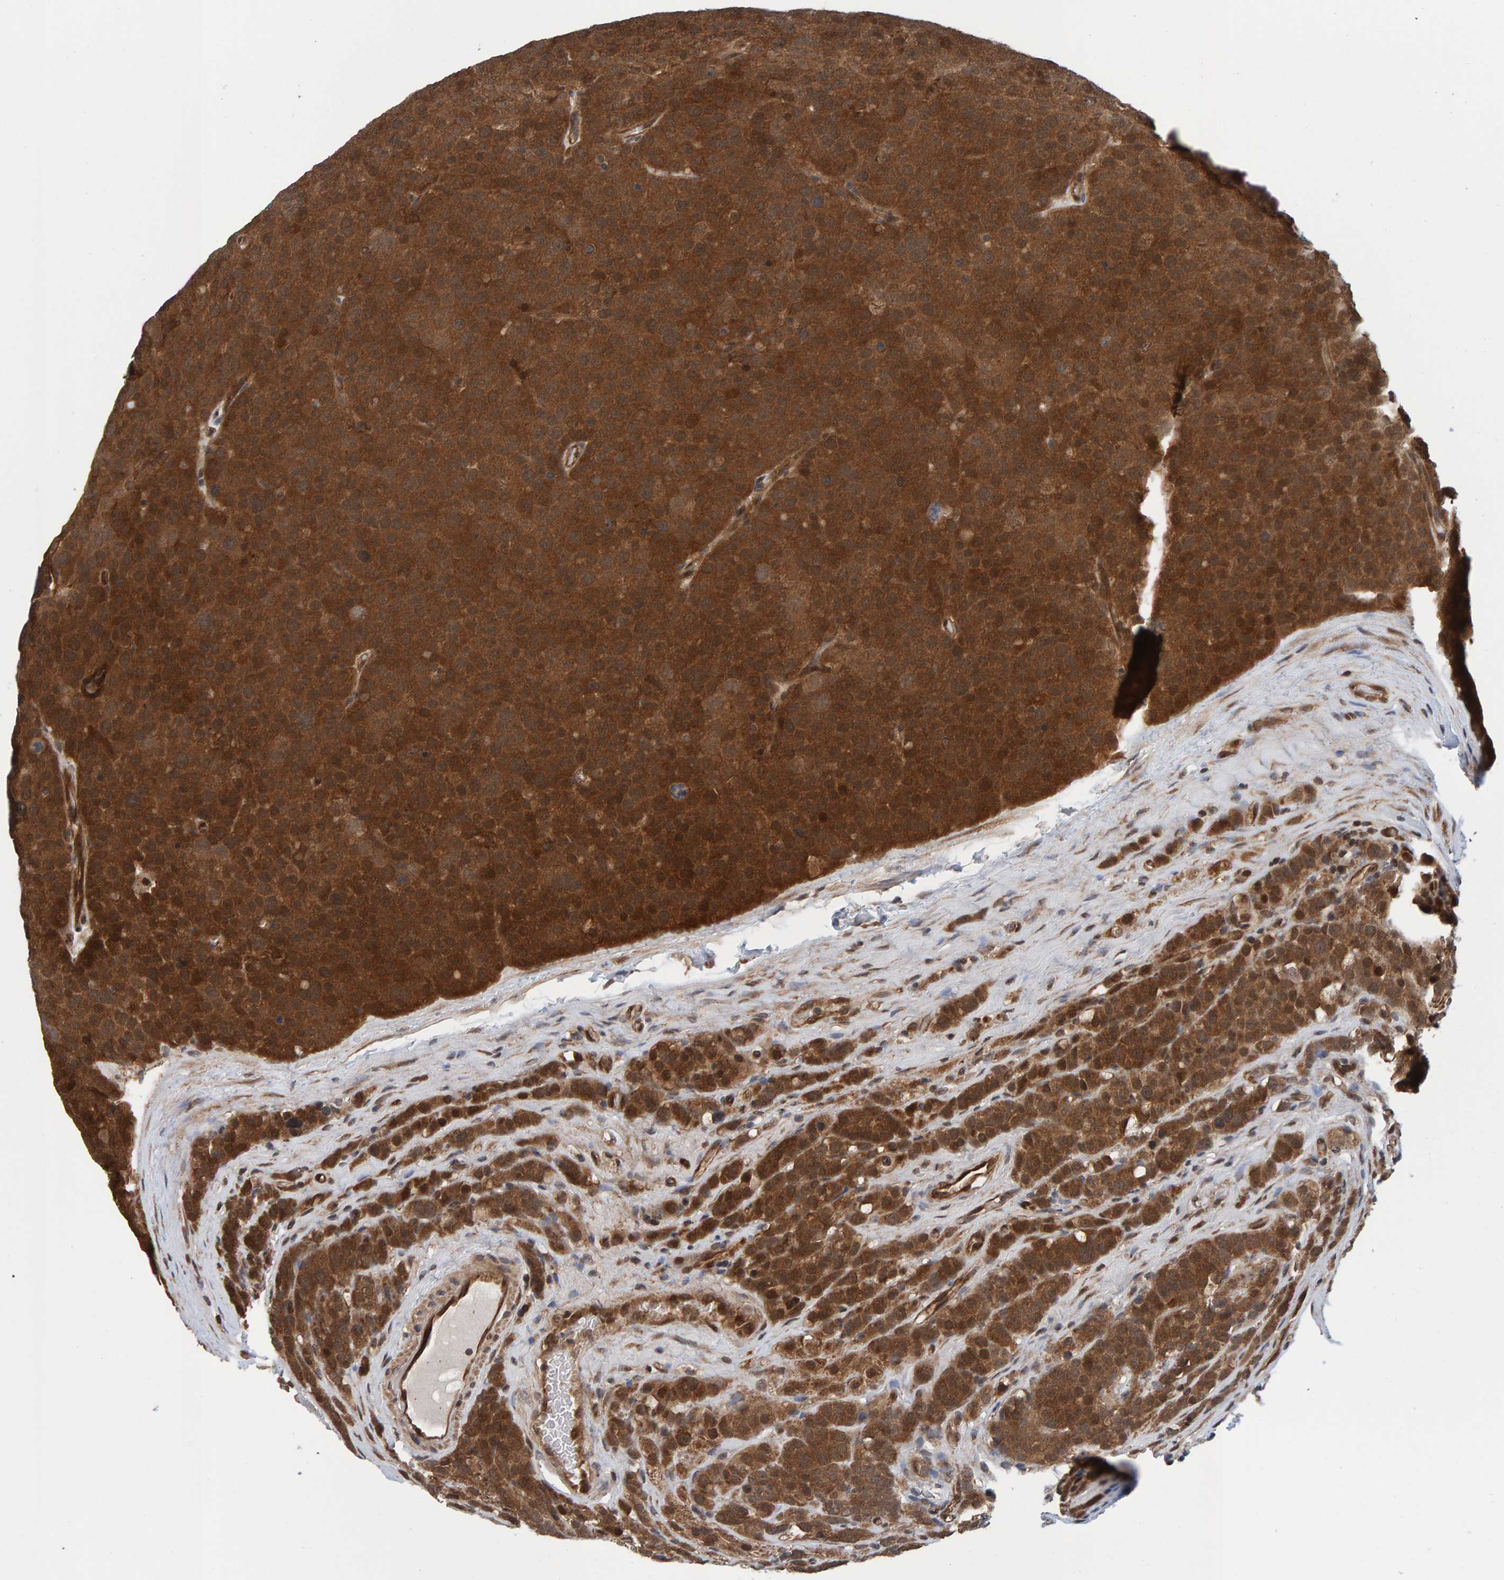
{"staining": {"intensity": "strong", "quantity": ">75%", "location": "cytoplasmic/membranous"}, "tissue": "testis cancer", "cell_type": "Tumor cells", "image_type": "cancer", "snomed": [{"axis": "morphology", "description": "Seminoma, NOS"}, {"axis": "topography", "description": "Testis"}], "caption": "Brown immunohistochemical staining in seminoma (testis) displays strong cytoplasmic/membranous positivity in about >75% of tumor cells.", "gene": "SCRN2", "patient": {"sex": "male", "age": 71}}